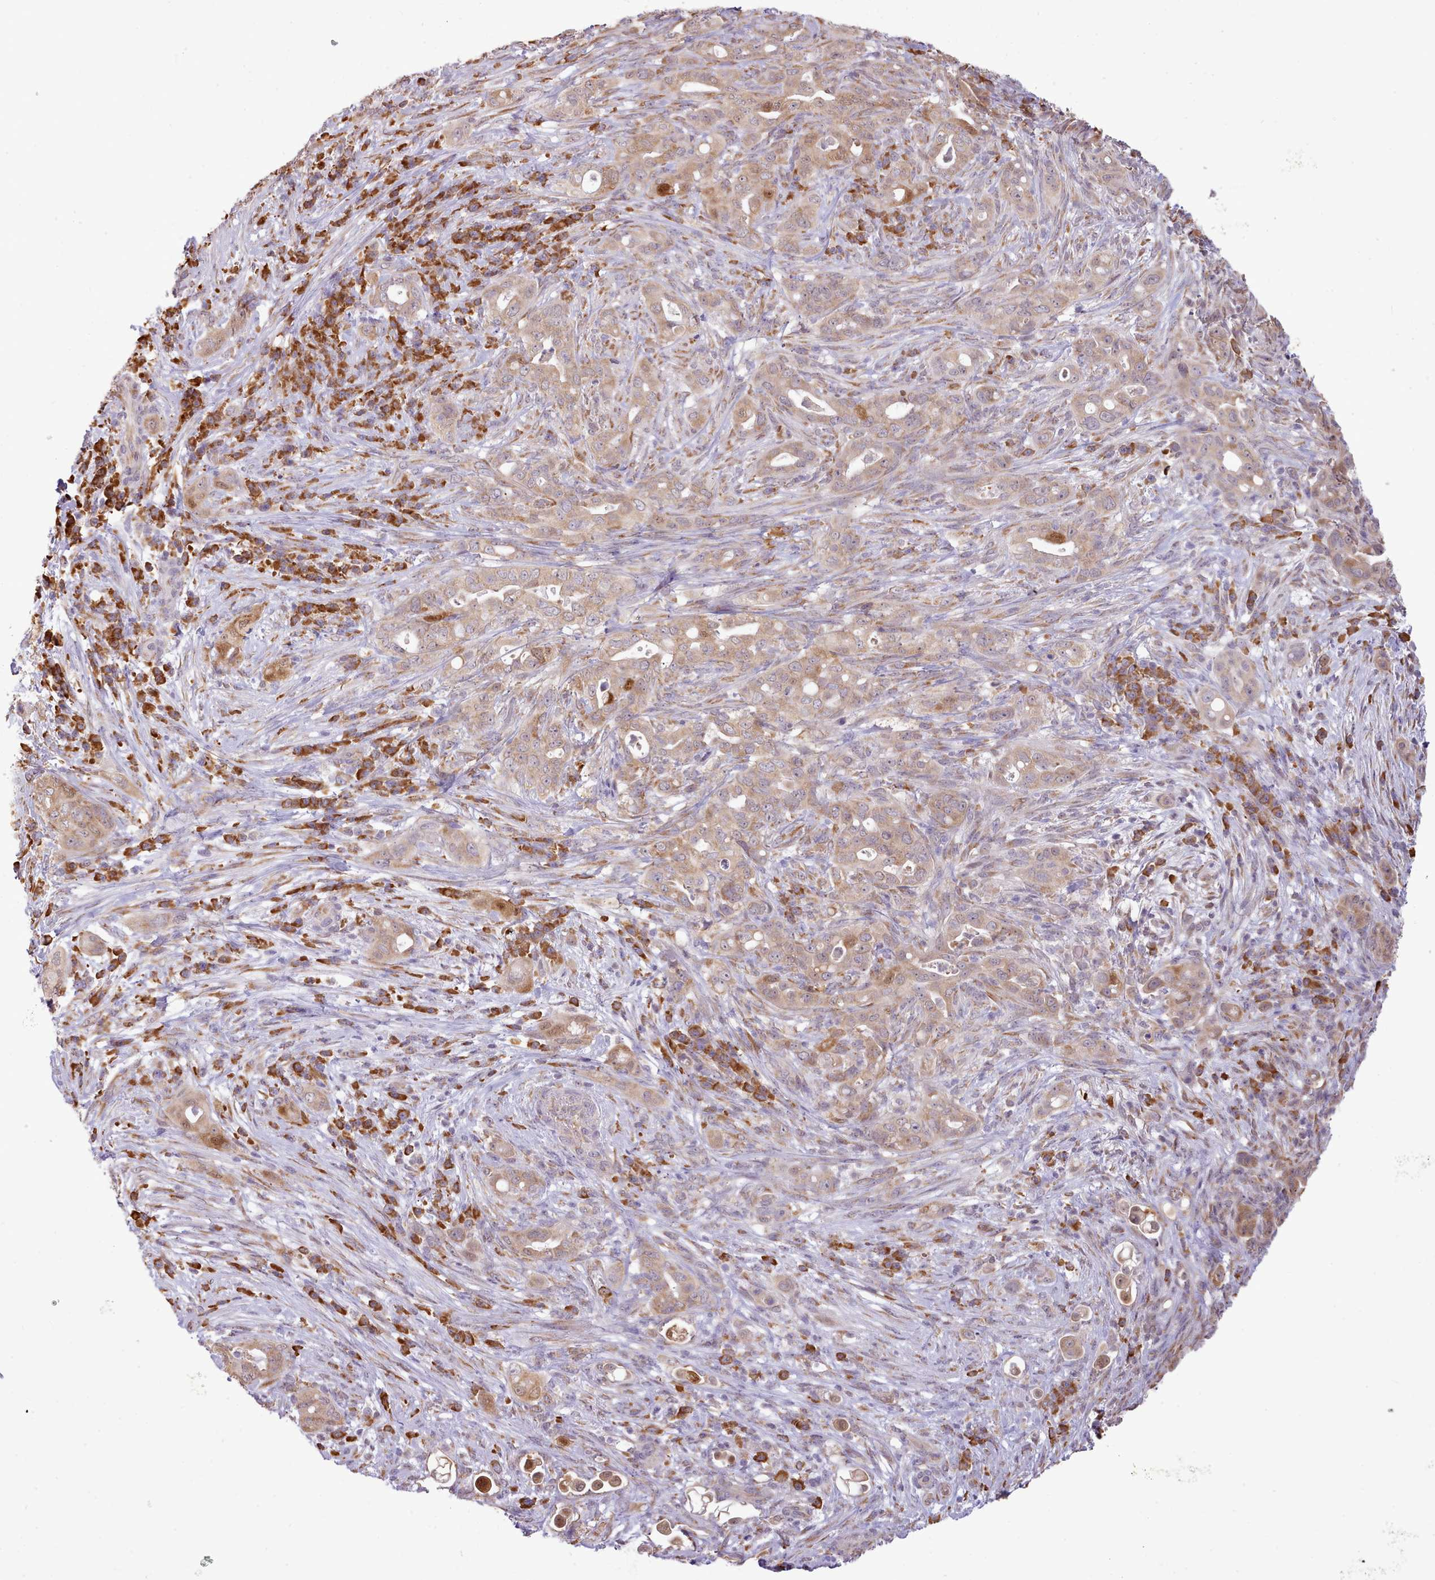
{"staining": {"intensity": "moderate", "quantity": ">75%", "location": "cytoplasmic/membranous"}, "tissue": "pancreatic cancer", "cell_type": "Tumor cells", "image_type": "cancer", "snomed": [{"axis": "morphology", "description": "Normal tissue, NOS"}, {"axis": "morphology", "description": "Adenocarcinoma, NOS"}, {"axis": "topography", "description": "Lymph node"}, {"axis": "topography", "description": "Pancreas"}], "caption": "A medium amount of moderate cytoplasmic/membranous staining is identified in about >75% of tumor cells in adenocarcinoma (pancreatic) tissue.", "gene": "SEC61B", "patient": {"sex": "female", "age": 67}}